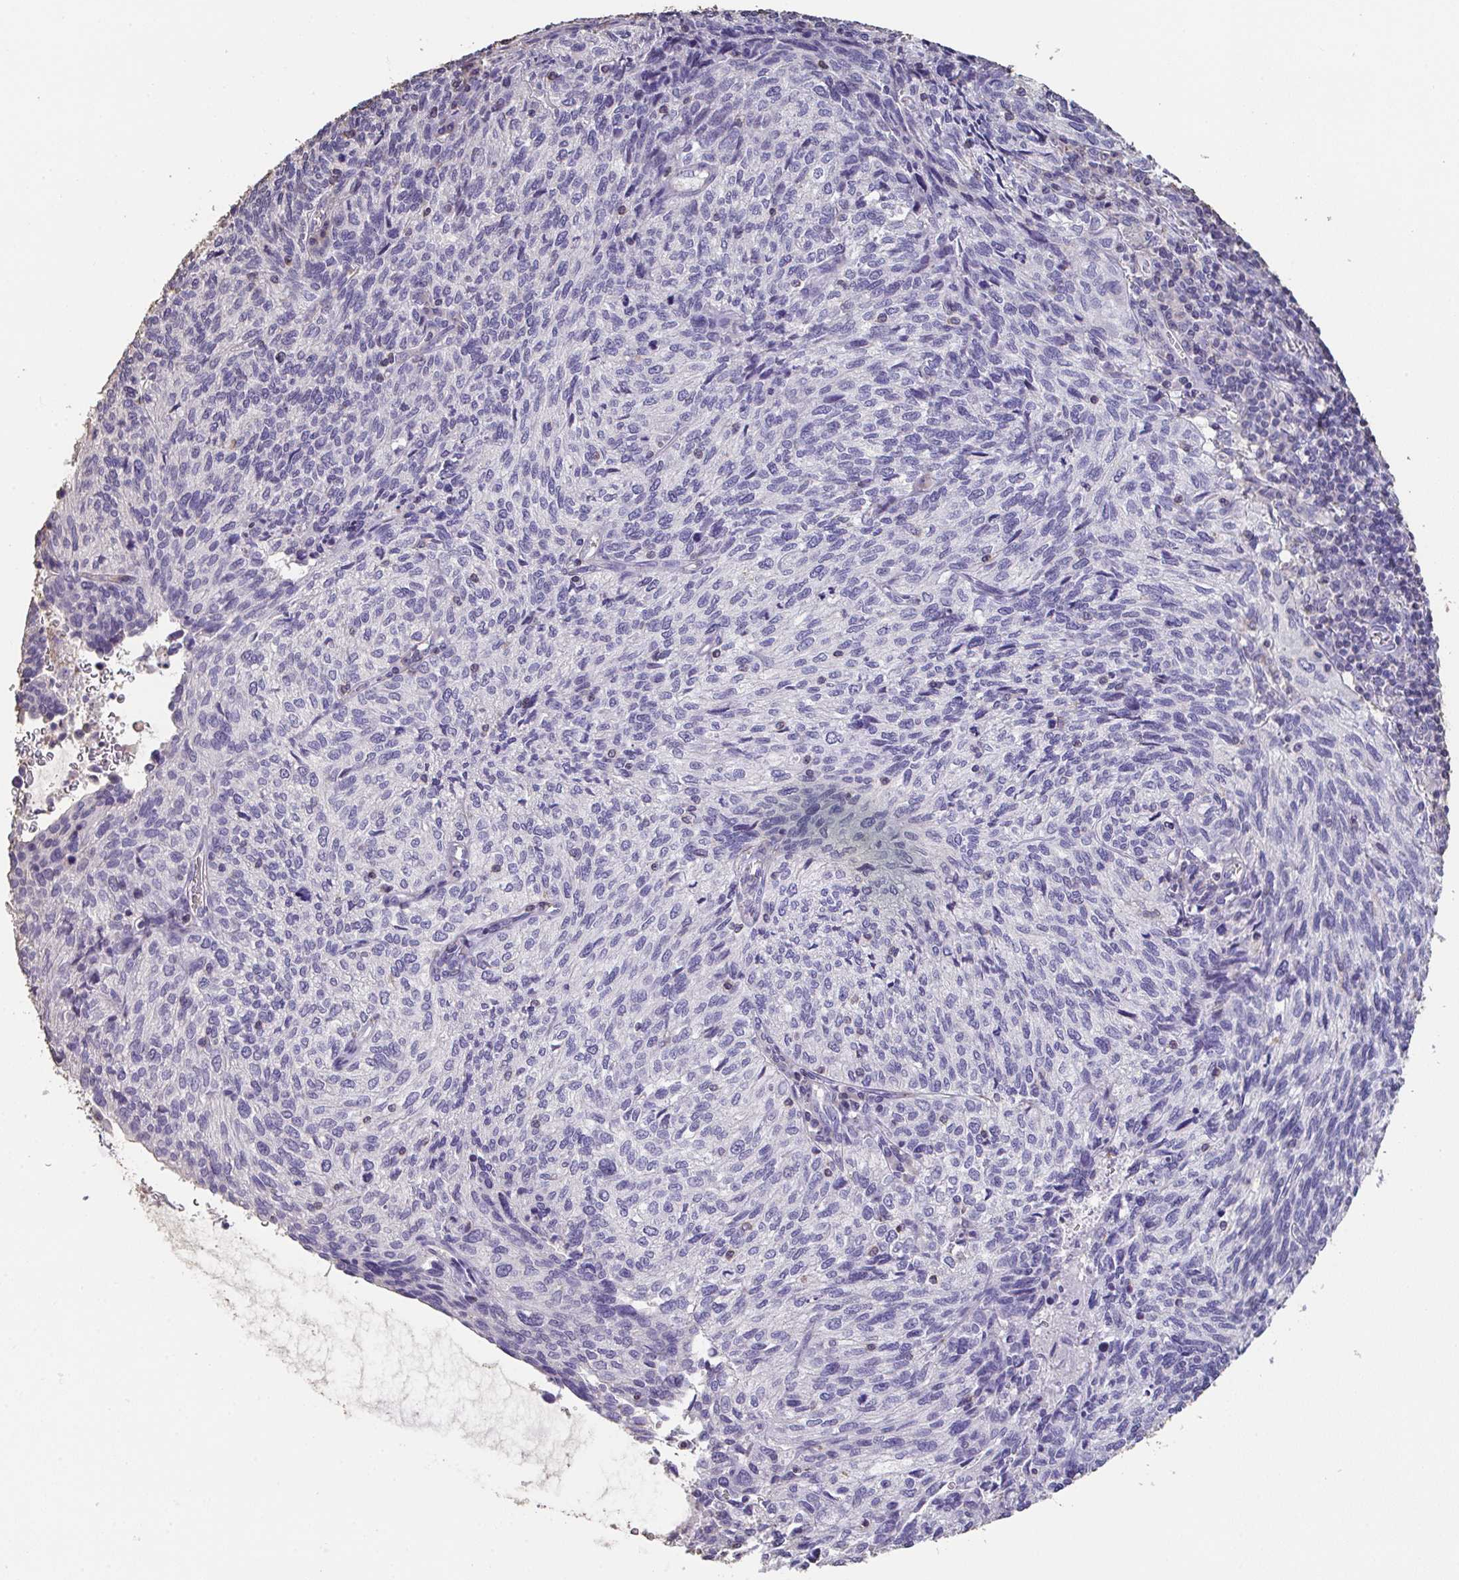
{"staining": {"intensity": "negative", "quantity": "none", "location": "none"}, "tissue": "cervical cancer", "cell_type": "Tumor cells", "image_type": "cancer", "snomed": [{"axis": "morphology", "description": "Squamous cell carcinoma, NOS"}, {"axis": "topography", "description": "Cervix"}], "caption": "High magnification brightfield microscopy of cervical cancer (squamous cell carcinoma) stained with DAB (3,3'-diaminobenzidine) (brown) and counterstained with hematoxylin (blue): tumor cells show no significant staining.", "gene": "IL23R", "patient": {"sex": "female", "age": 45}}